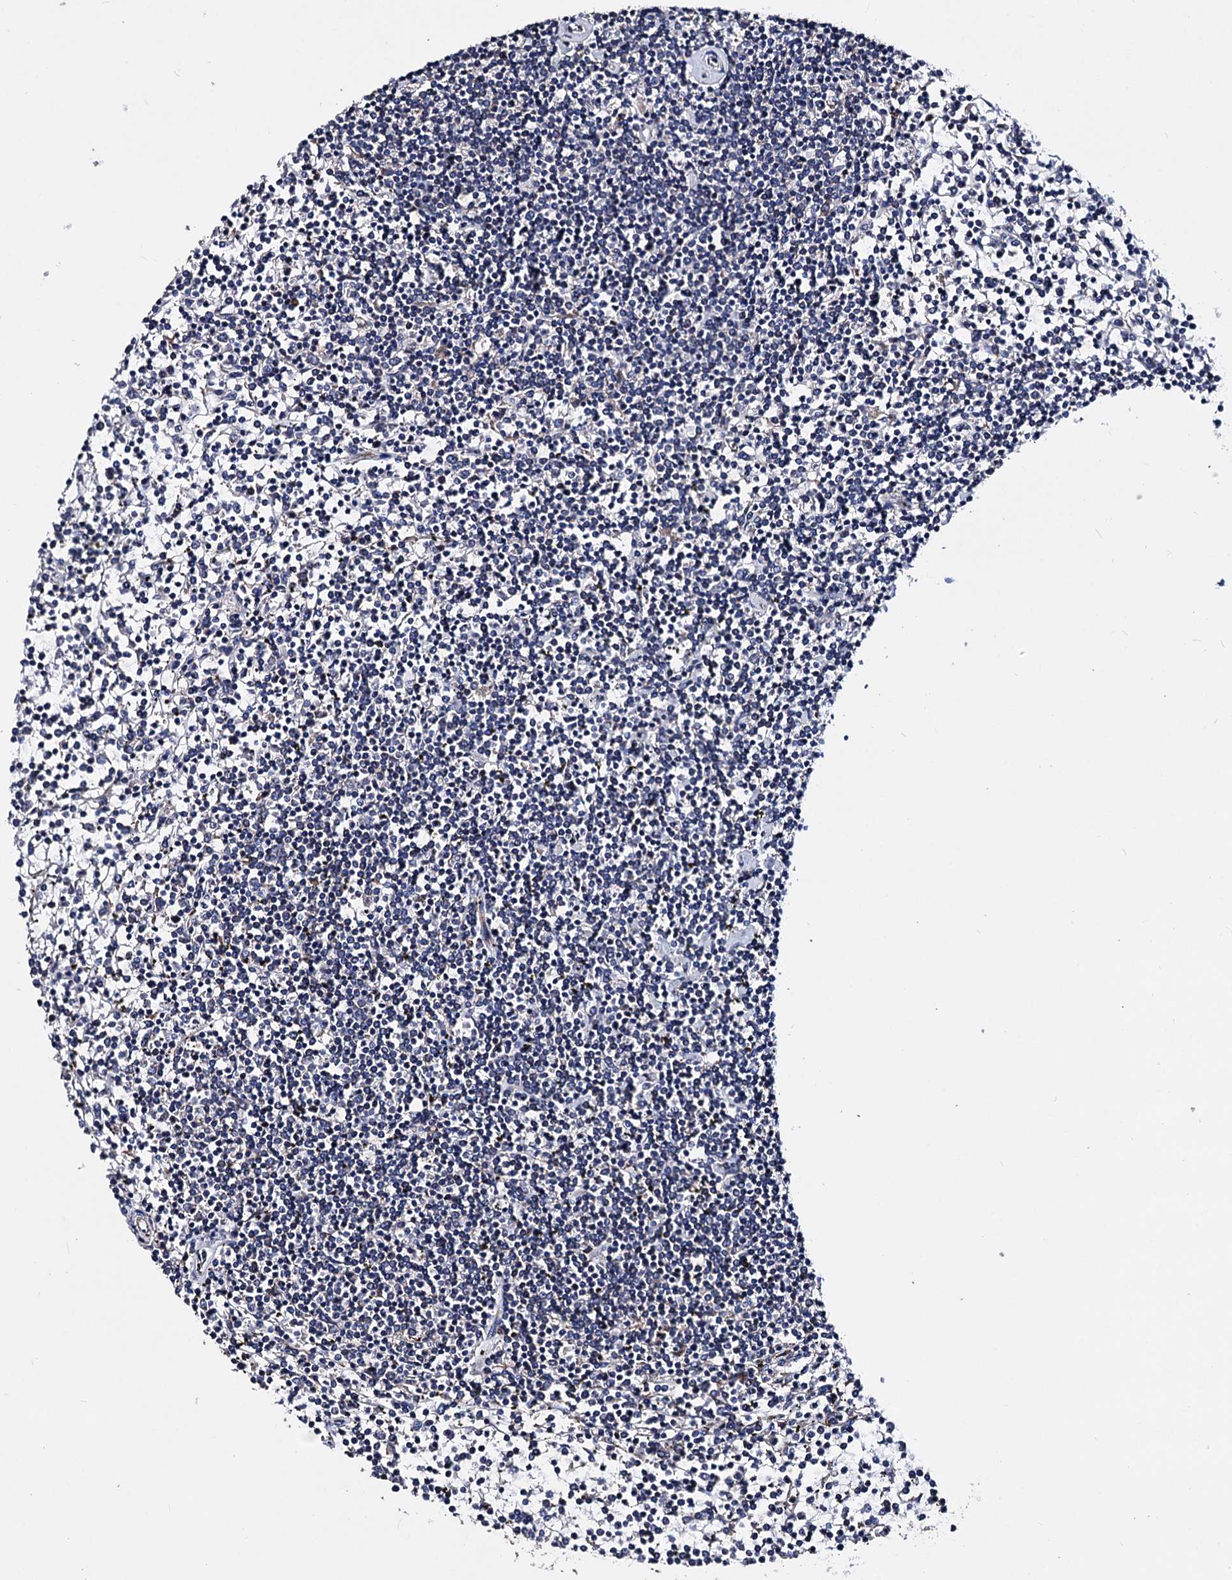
{"staining": {"intensity": "negative", "quantity": "none", "location": "none"}, "tissue": "lymphoma", "cell_type": "Tumor cells", "image_type": "cancer", "snomed": [{"axis": "morphology", "description": "Malignant lymphoma, non-Hodgkin's type, Low grade"}, {"axis": "topography", "description": "Spleen"}], "caption": "This is a photomicrograph of immunohistochemistry (IHC) staining of malignant lymphoma, non-Hodgkin's type (low-grade), which shows no positivity in tumor cells. (DAB (3,3'-diaminobenzidine) immunohistochemistry with hematoxylin counter stain).", "gene": "AKAP11", "patient": {"sex": "female", "age": 19}}